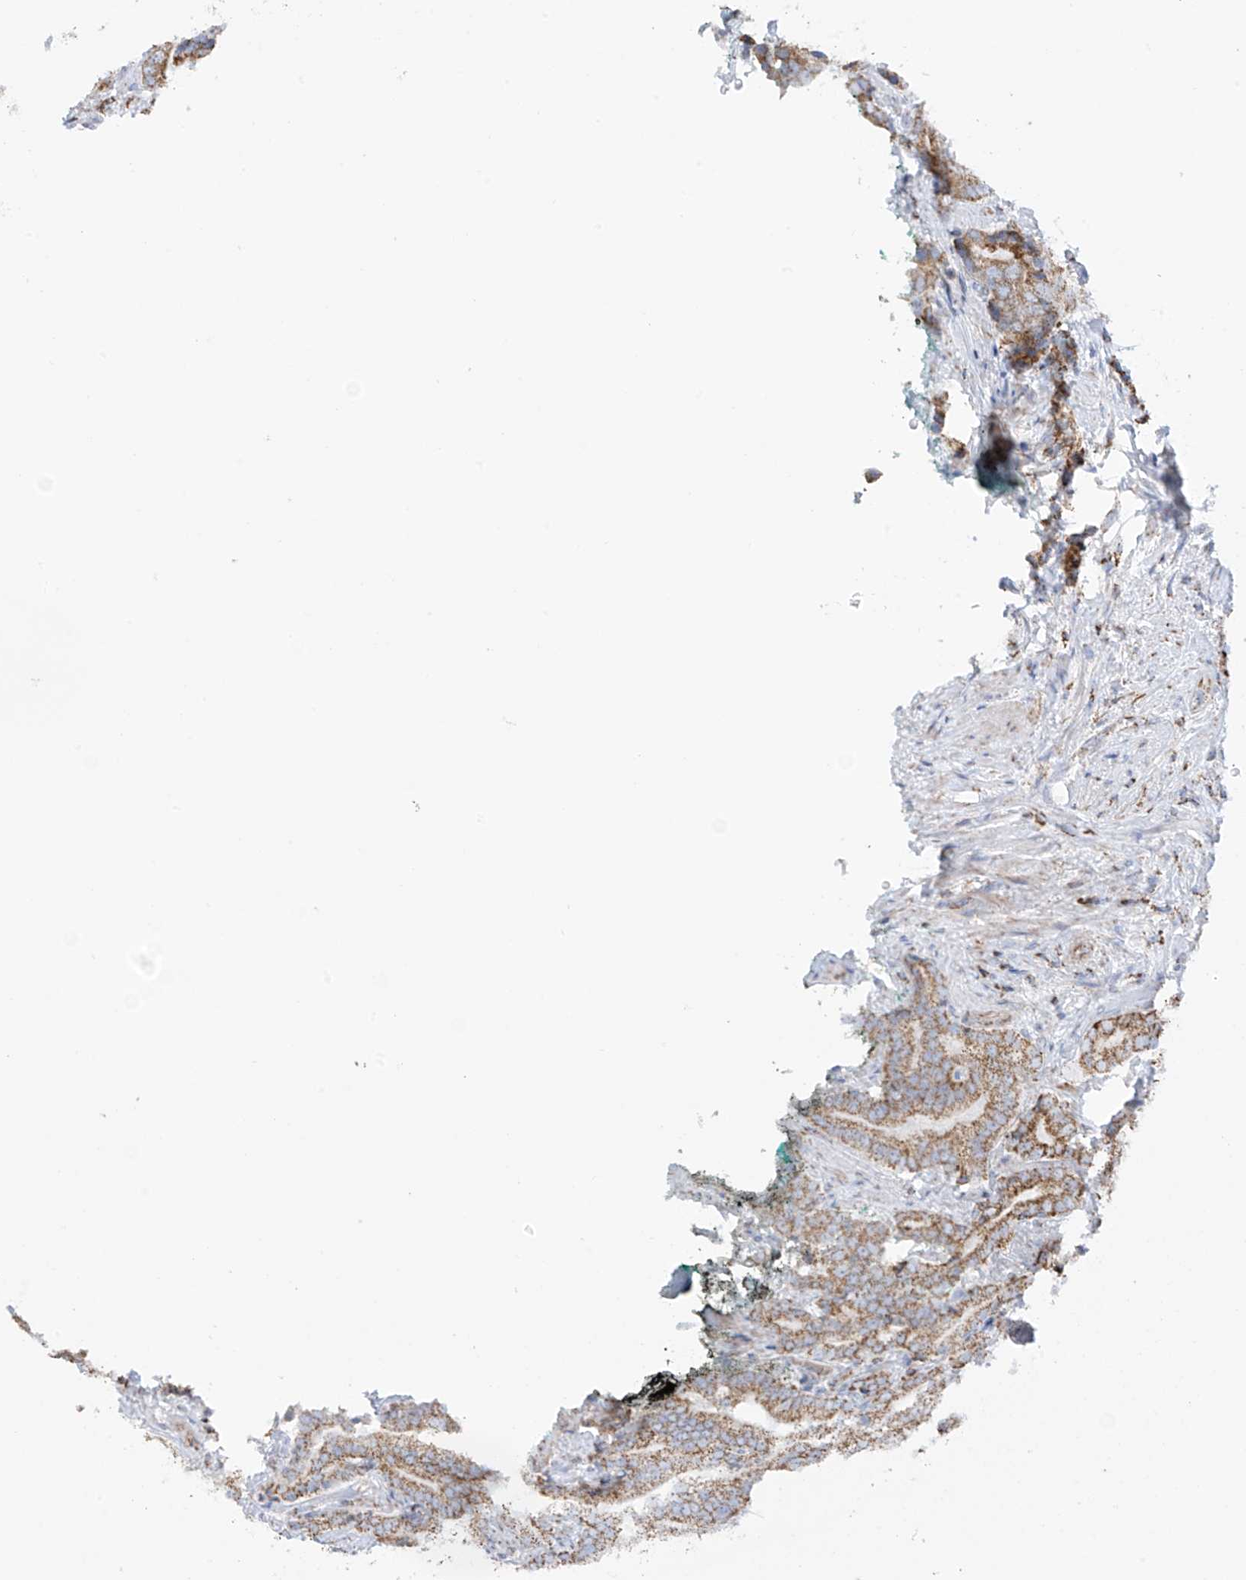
{"staining": {"intensity": "moderate", "quantity": "25%-75%", "location": "cytoplasmic/membranous"}, "tissue": "prostate cancer", "cell_type": "Tumor cells", "image_type": "cancer", "snomed": [{"axis": "morphology", "description": "Adenocarcinoma, High grade"}, {"axis": "topography", "description": "Prostate"}], "caption": "High-magnification brightfield microscopy of prostate high-grade adenocarcinoma stained with DAB (brown) and counterstained with hematoxylin (blue). tumor cells exhibit moderate cytoplasmic/membranous staining is identified in approximately25%-75% of cells.", "gene": "XKR3", "patient": {"sex": "male", "age": 57}}